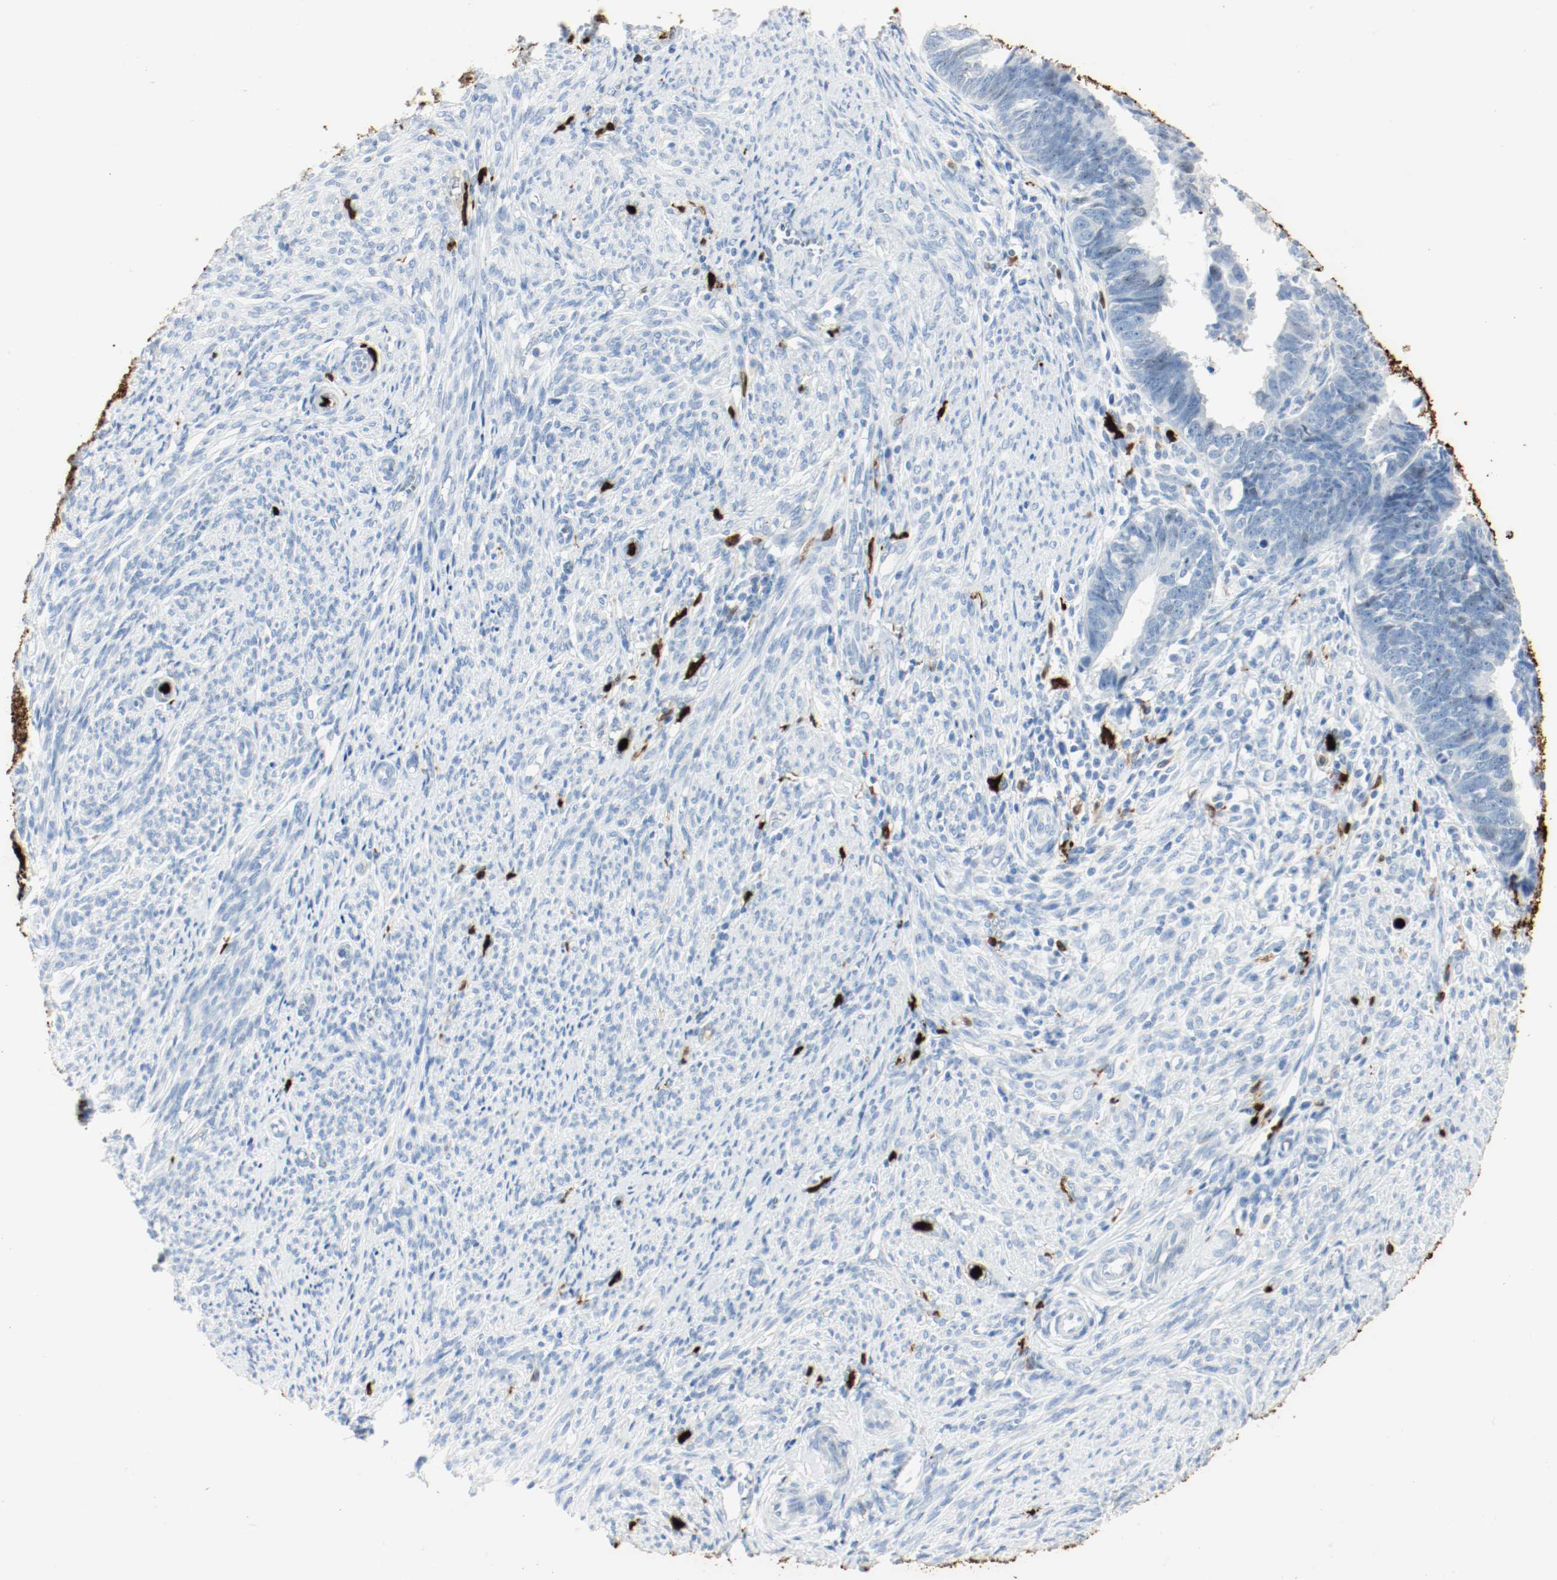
{"staining": {"intensity": "negative", "quantity": "none", "location": "none"}, "tissue": "endometrial cancer", "cell_type": "Tumor cells", "image_type": "cancer", "snomed": [{"axis": "morphology", "description": "Adenocarcinoma, NOS"}, {"axis": "topography", "description": "Endometrium"}], "caption": "An IHC micrograph of endometrial cancer (adenocarcinoma) is shown. There is no staining in tumor cells of endometrial cancer (adenocarcinoma).", "gene": "S100A9", "patient": {"sex": "female", "age": 75}}